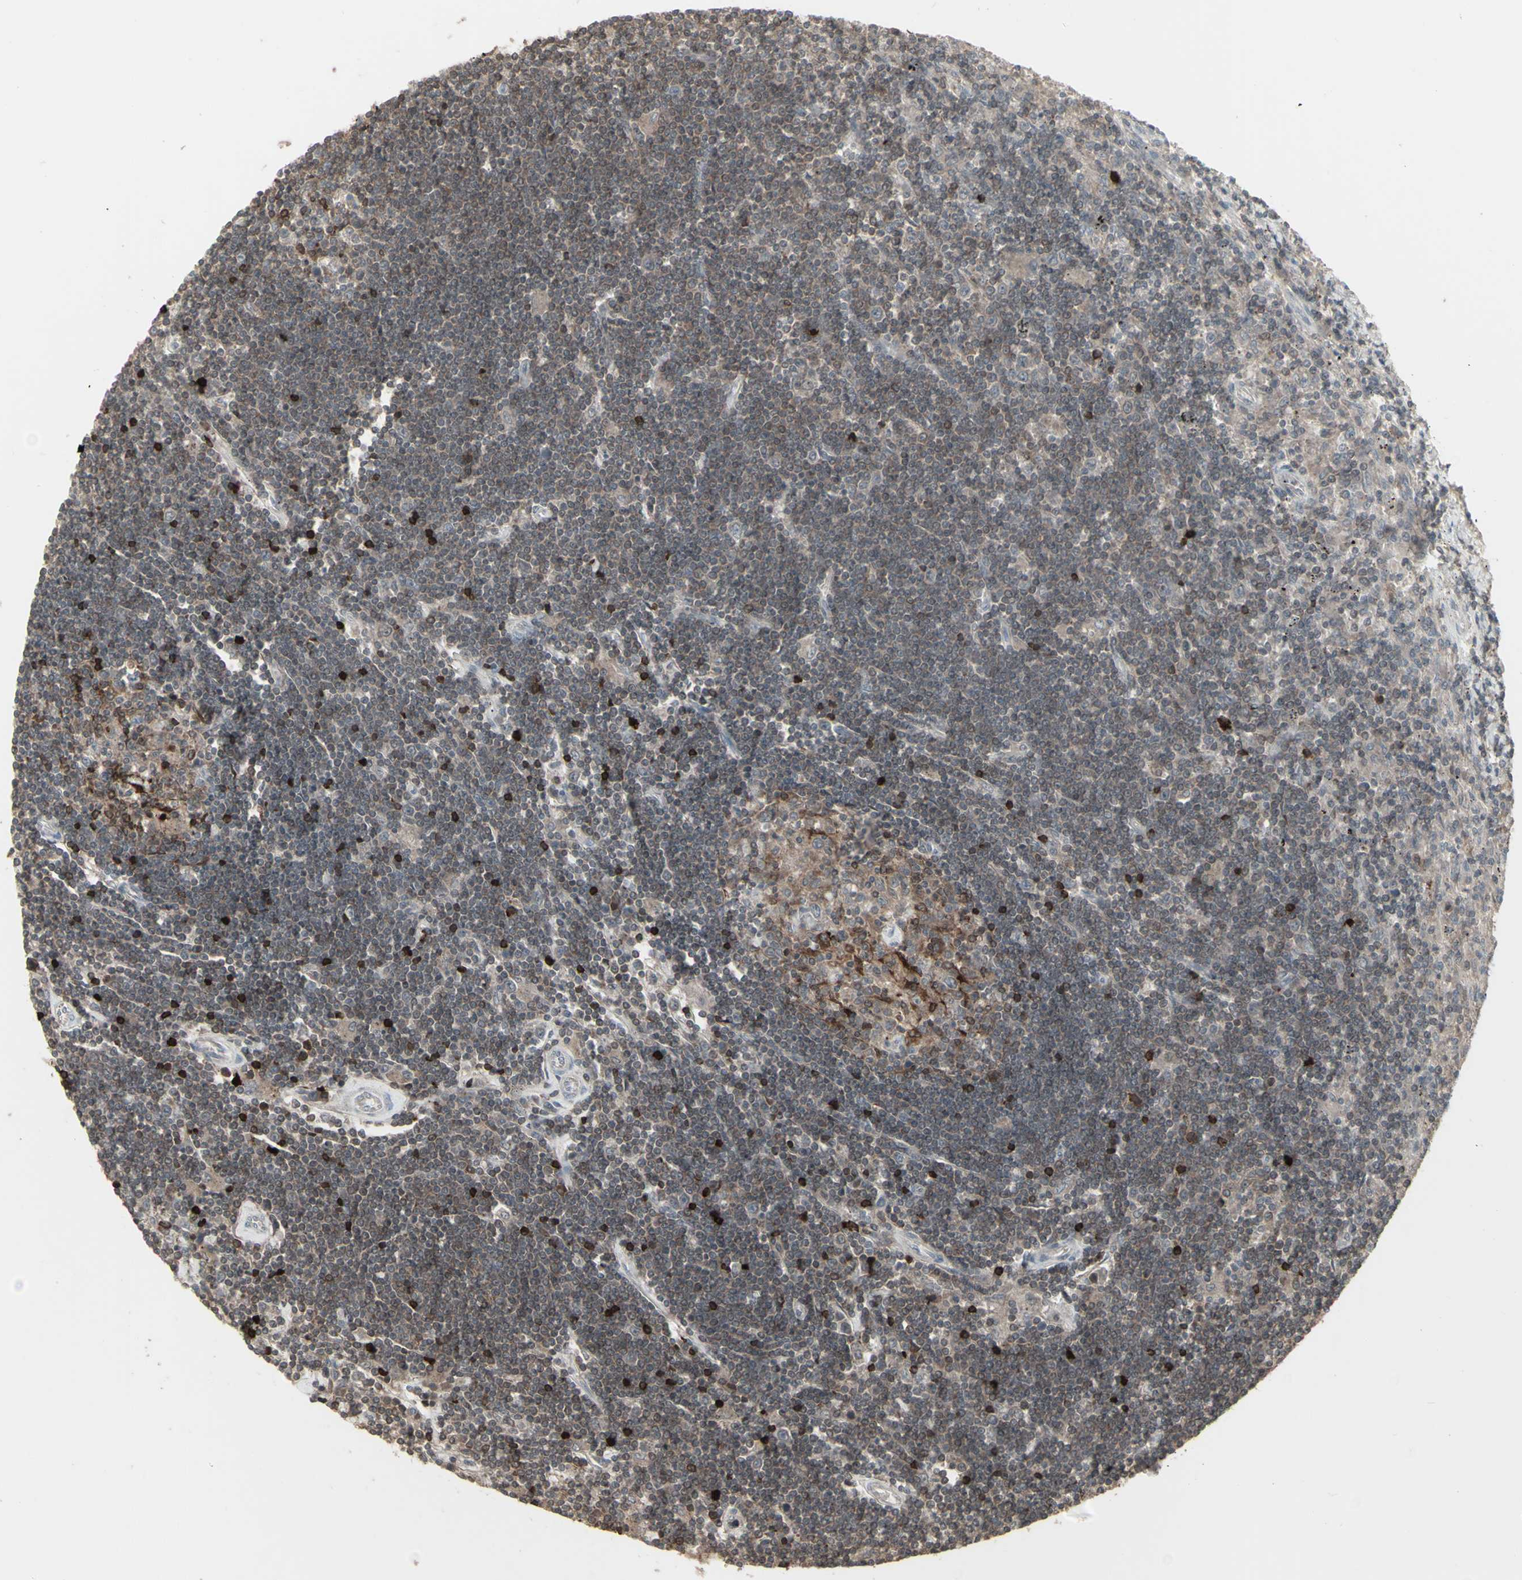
{"staining": {"intensity": "strong", "quantity": "<25%", "location": "cytoplasmic/membranous"}, "tissue": "lymphoma", "cell_type": "Tumor cells", "image_type": "cancer", "snomed": [{"axis": "morphology", "description": "Malignant lymphoma, non-Hodgkin's type, Low grade"}, {"axis": "topography", "description": "Spleen"}], "caption": "Immunohistochemical staining of lymphoma exhibits medium levels of strong cytoplasmic/membranous protein staining in about <25% of tumor cells. The protein is shown in brown color, while the nuclei are stained blue.", "gene": "CSK", "patient": {"sex": "male", "age": 76}}